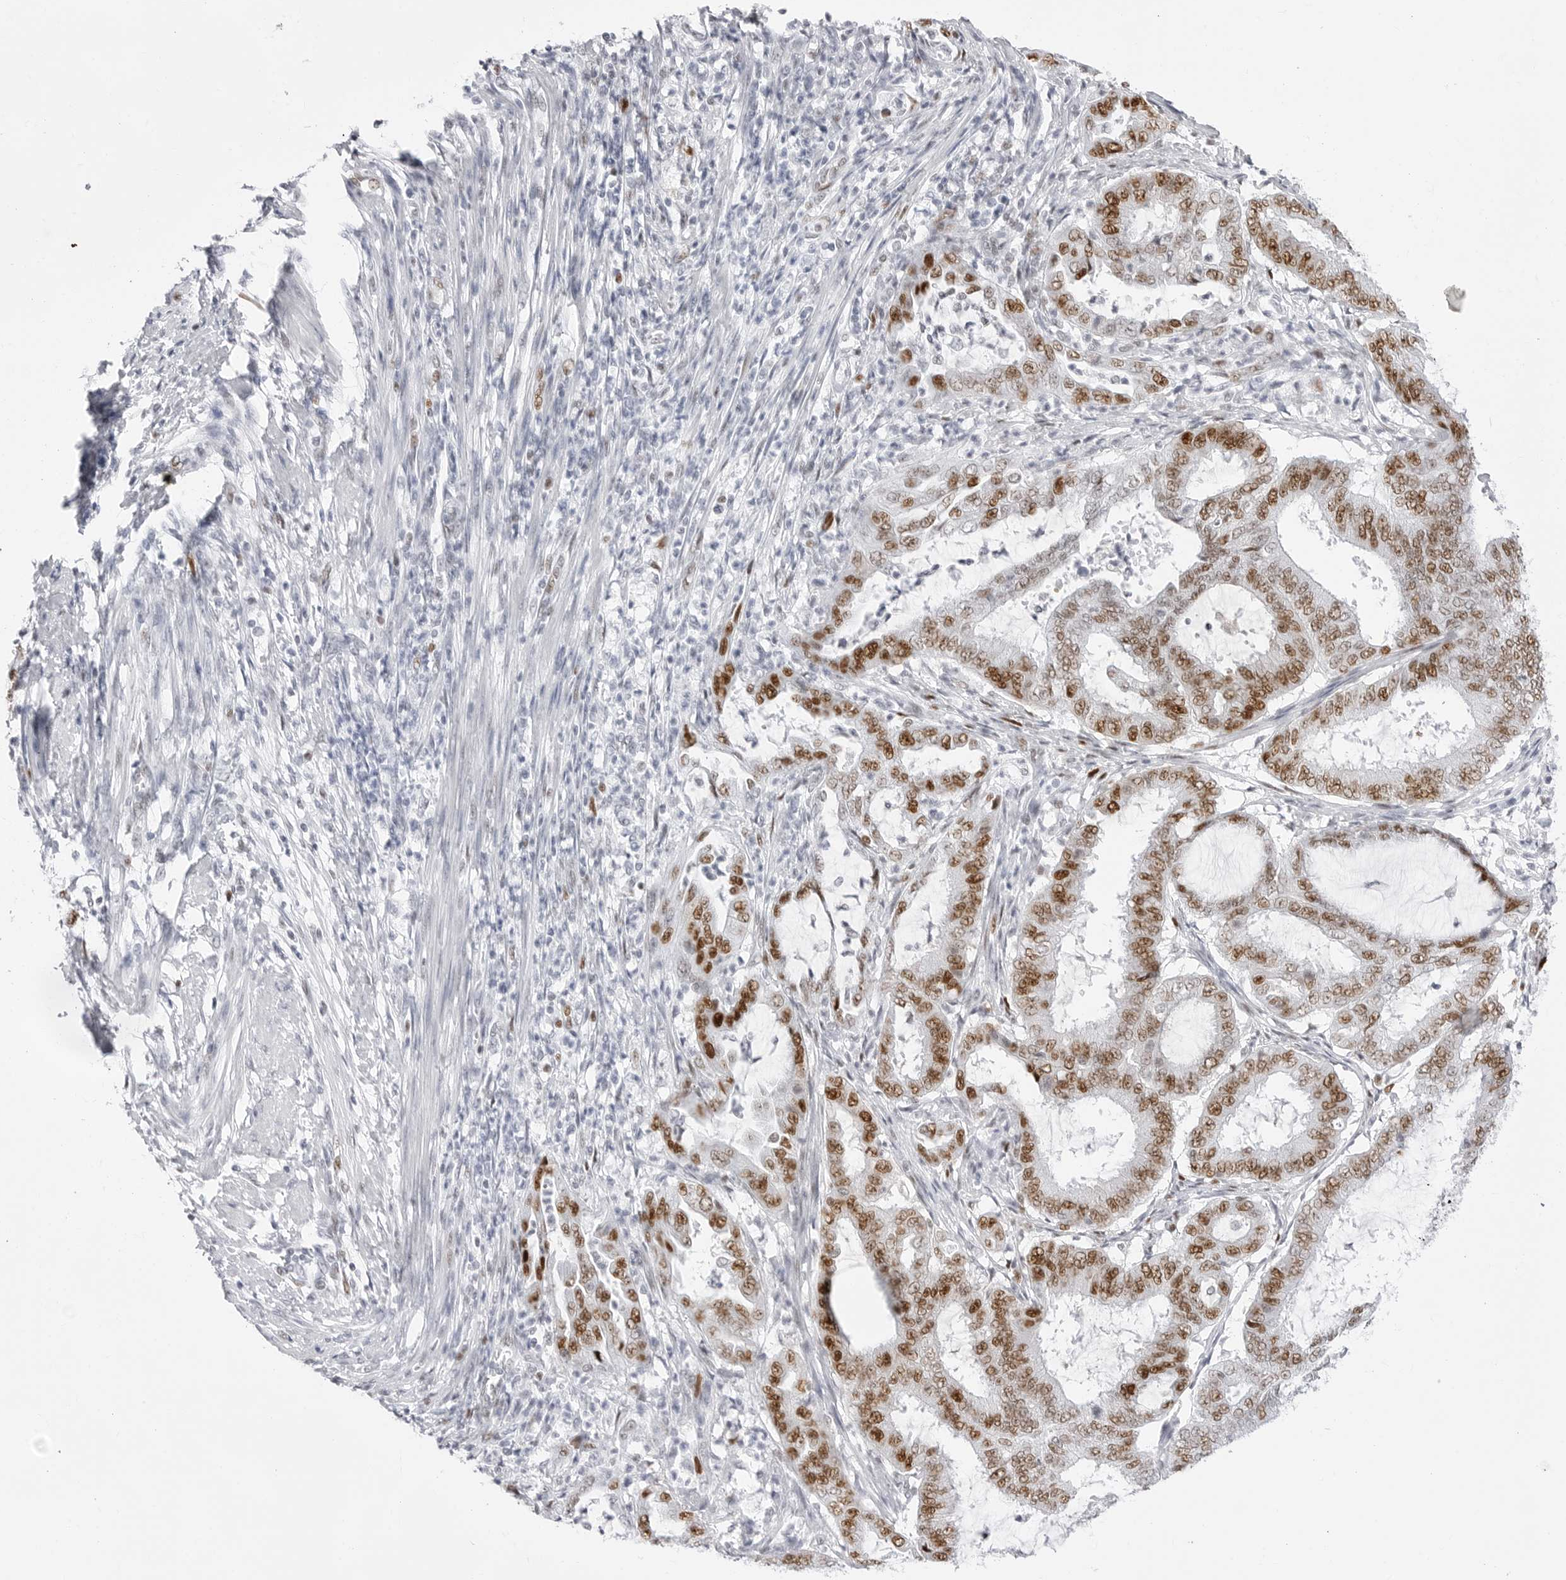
{"staining": {"intensity": "moderate", "quantity": ">75%", "location": "nuclear"}, "tissue": "endometrial cancer", "cell_type": "Tumor cells", "image_type": "cancer", "snomed": [{"axis": "morphology", "description": "Adenocarcinoma, NOS"}, {"axis": "topography", "description": "Endometrium"}], "caption": "Adenocarcinoma (endometrial) stained for a protein demonstrates moderate nuclear positivity in tumor cells.", "gene": "NASP", "patient": {"sex": "female", "age": 51}}